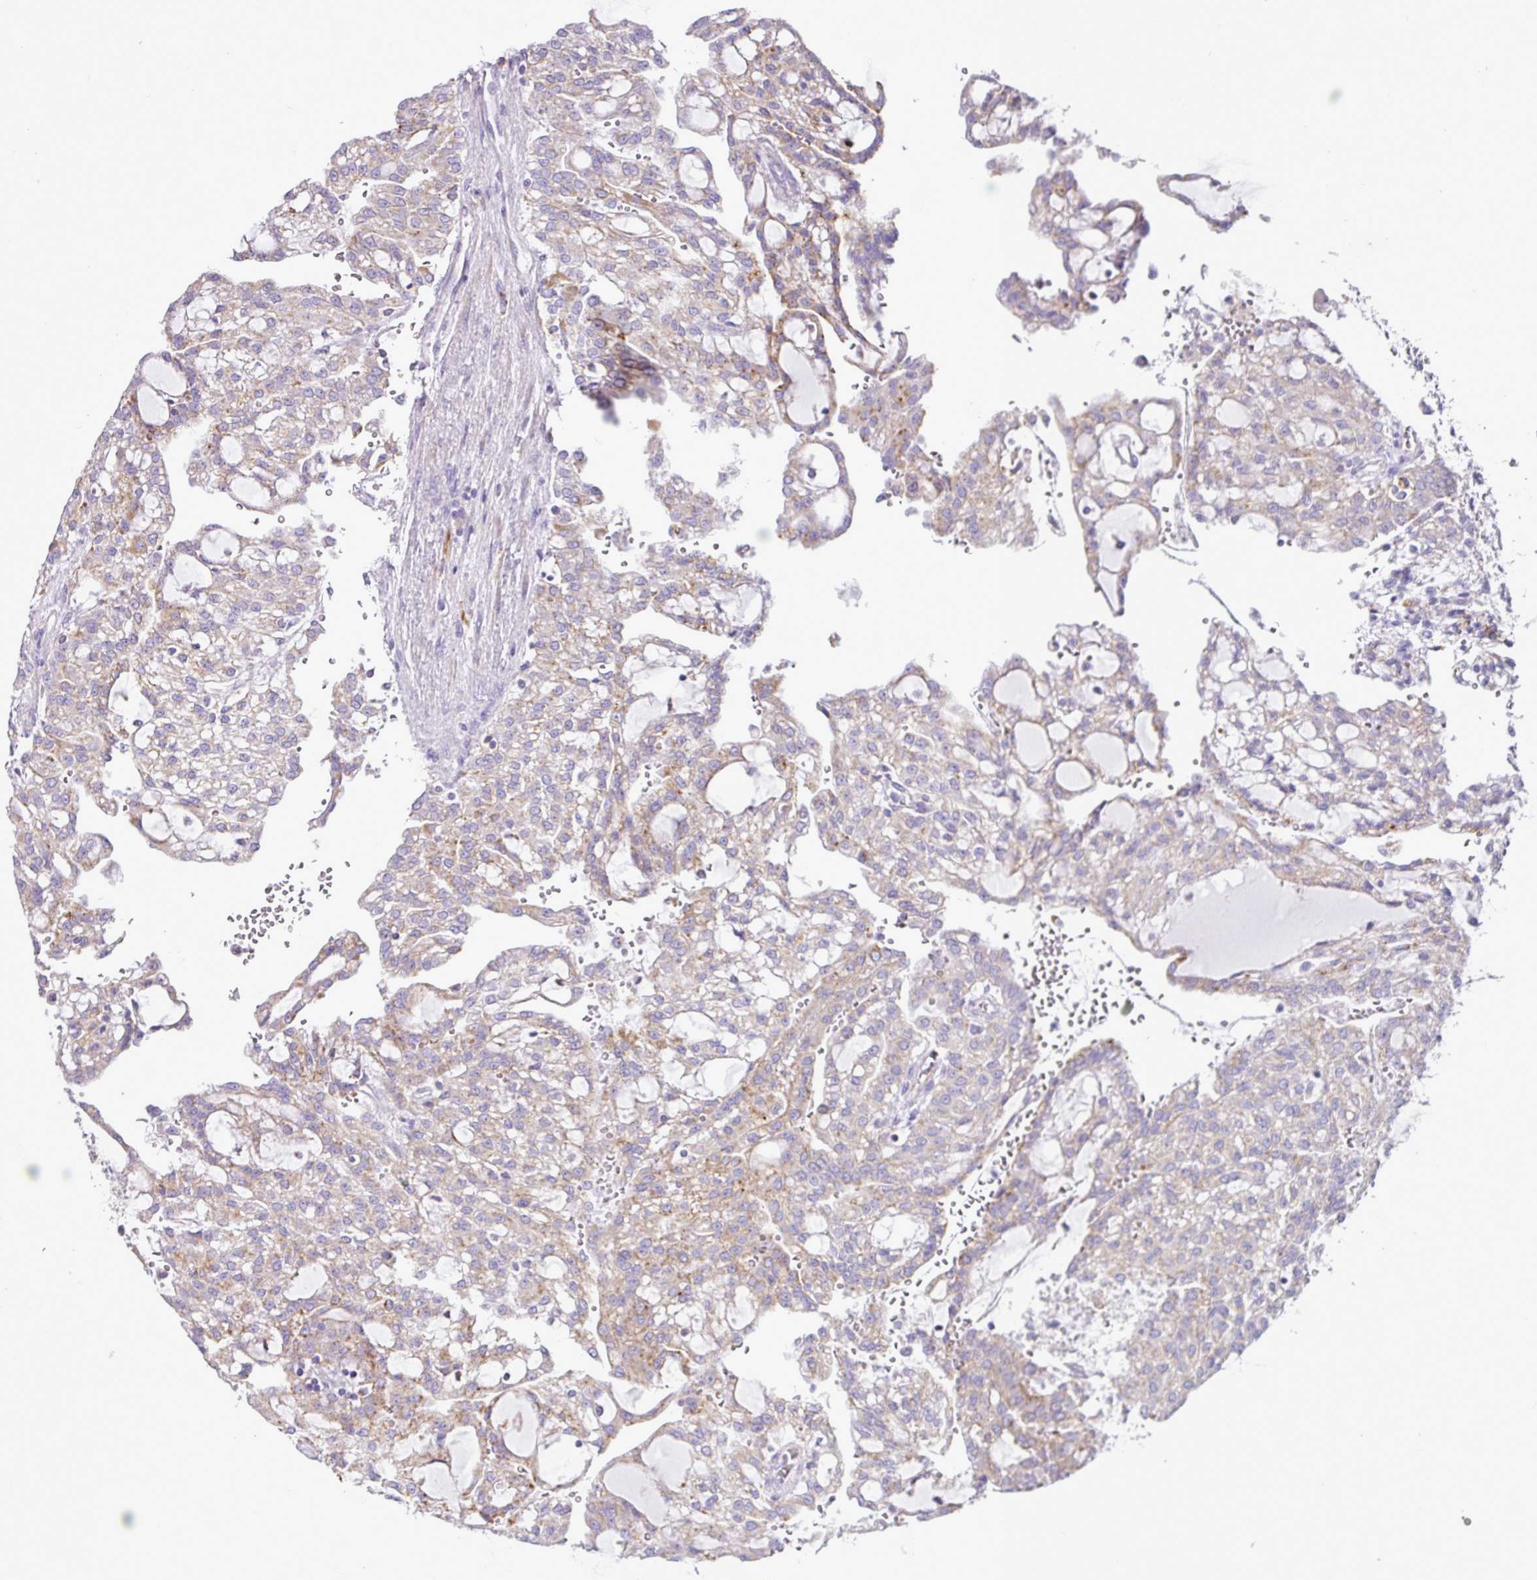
{"staining": {"intensity": "moderate", "quantity": "25%-75%", "location": "cytoplasmic/membranous"}, "tissue": "renal cancer", "cell_type": "Tumor cells", "image_type": "cancer", "snomed": [{"axis": "morphology", "description": "Adenocarcinoma, NOS"}, {"axis": "topography", "description": "Kidney"}], "caption": "Immunohistochemistry (IHC) histopathology image of neoplastic tissue: renal cancer (adenocarcinoma) stained using immunohistochemistry displays medium levels of moderate protein expression localized specifically in the cytoplasmic/membranous of tumor cells, appearing as a cytoplasmic/membranous brown color.", "gene": "PGAP4", "patient": {"sex": "male", "age": 63}}